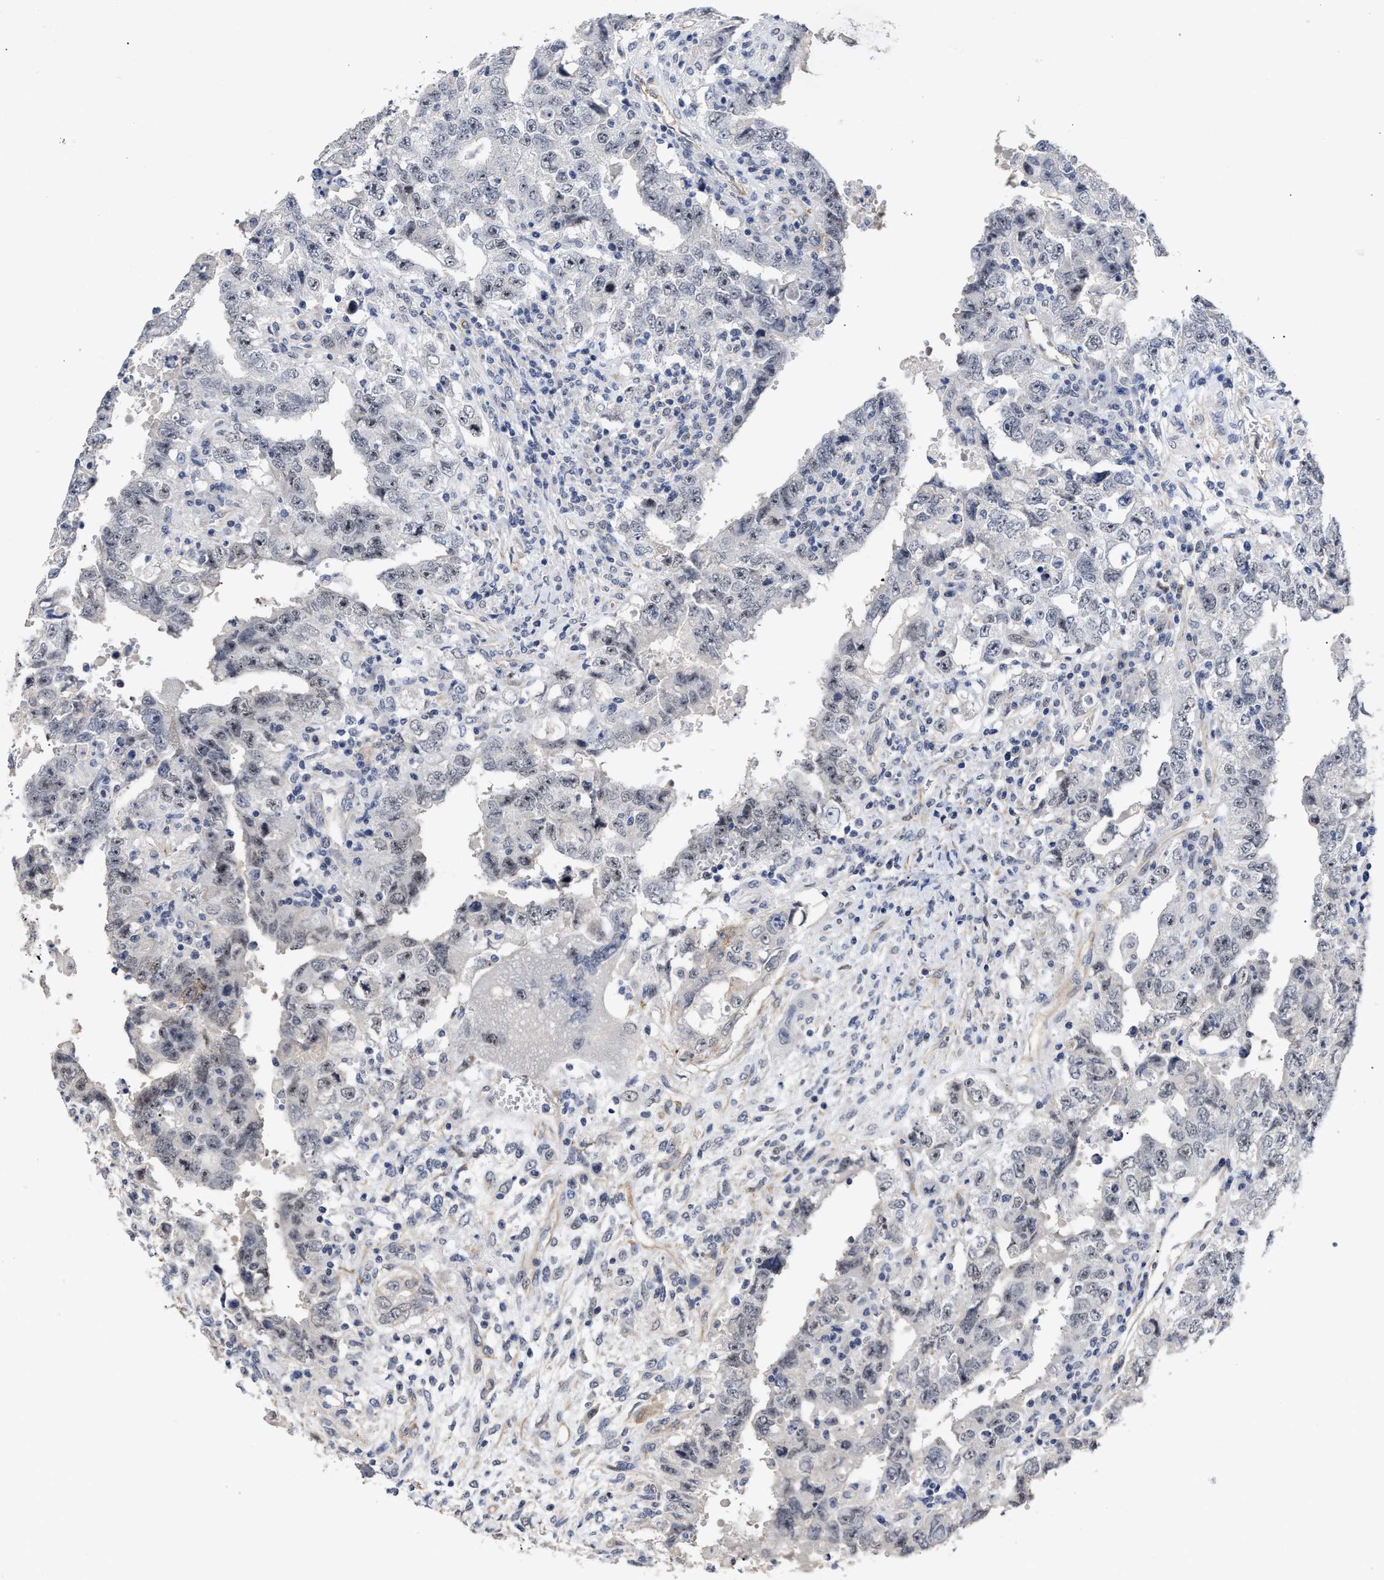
{"staining": {"intensity": "weak", "quantity": "<25%", "location": "nuclear"}, "tissue": "testis cancer", "cell_type": "Tumor cells", "image_type": "cancer", "snomed": [{"axis": "morphology", "description": "Carcinoma, Embryonal, NOS"}, {"axis": "topography", "description": "Testis"}], "caption": "Image shows no protein expression in tumor cells of testis embryonal carcinoma tissue.", "gene": "AHNAK2", "patient": {"sex": "male", "age": 26}}